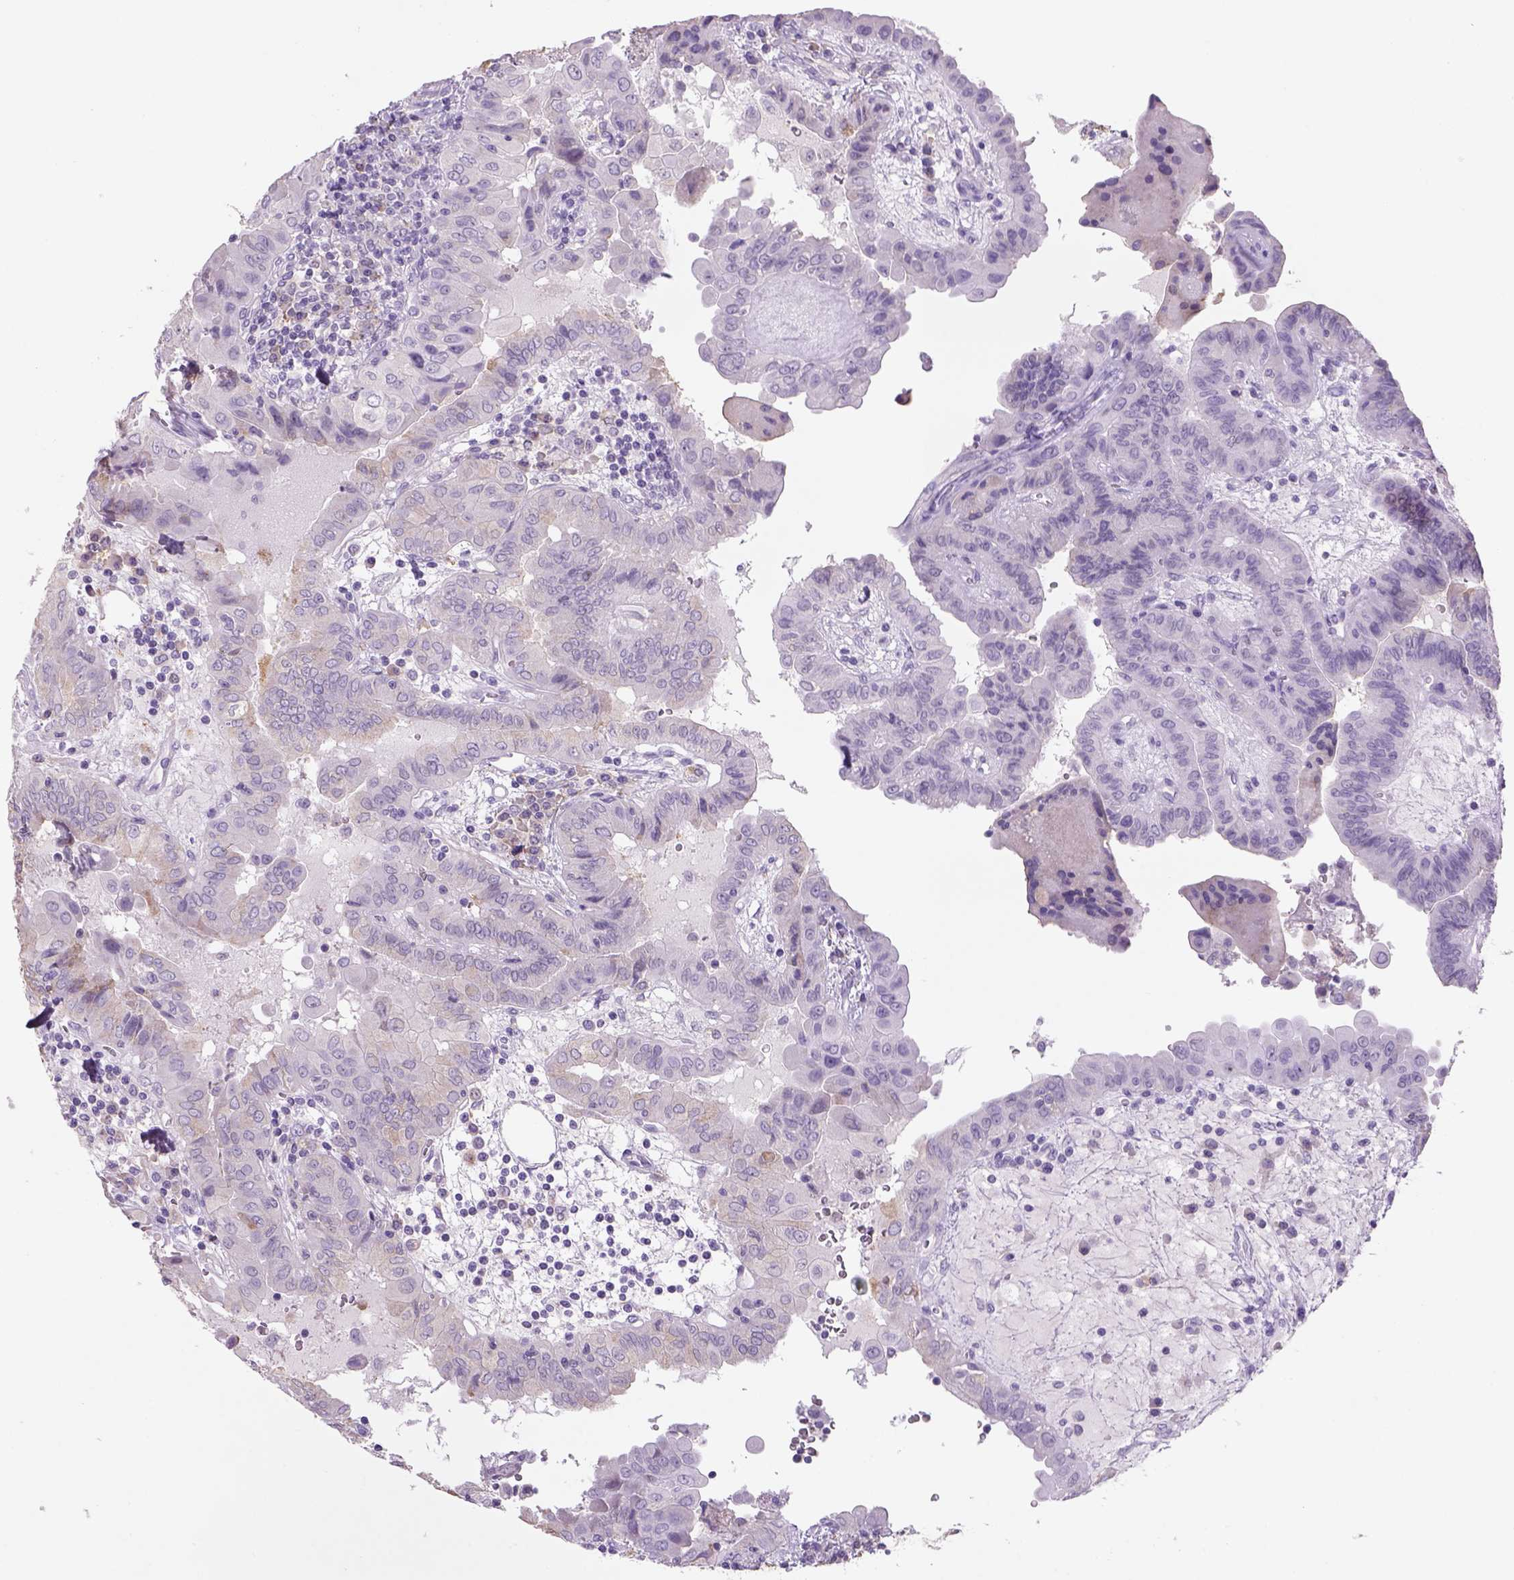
{"staining": {"intensity": "weak", "quantity": "<25%", "location": "cytoplasmic/membranous"}, "tissue": "thyroid cancer", "cell_type": "Tumor cells", "image_type": "cancer", "snomed": [{"axis": "morphology", "description": "Papillary adenocarcinoma, NOS"}, {"axis": "topography", "description": "Thyroid gland"}], "caption": "Micrograph shows no significant protein expression in tumor cells of thyroid papillary adenocarcinoma. Brightfield microscopy of immunohistochemistry (IHC) stained with DAB (3,3'-diaminobenzidine) (brown) and hematoxylin (blue), captured at high magnification.", "gene": "NAALAD2", "patient": {"sex": "female", "age": 37}}